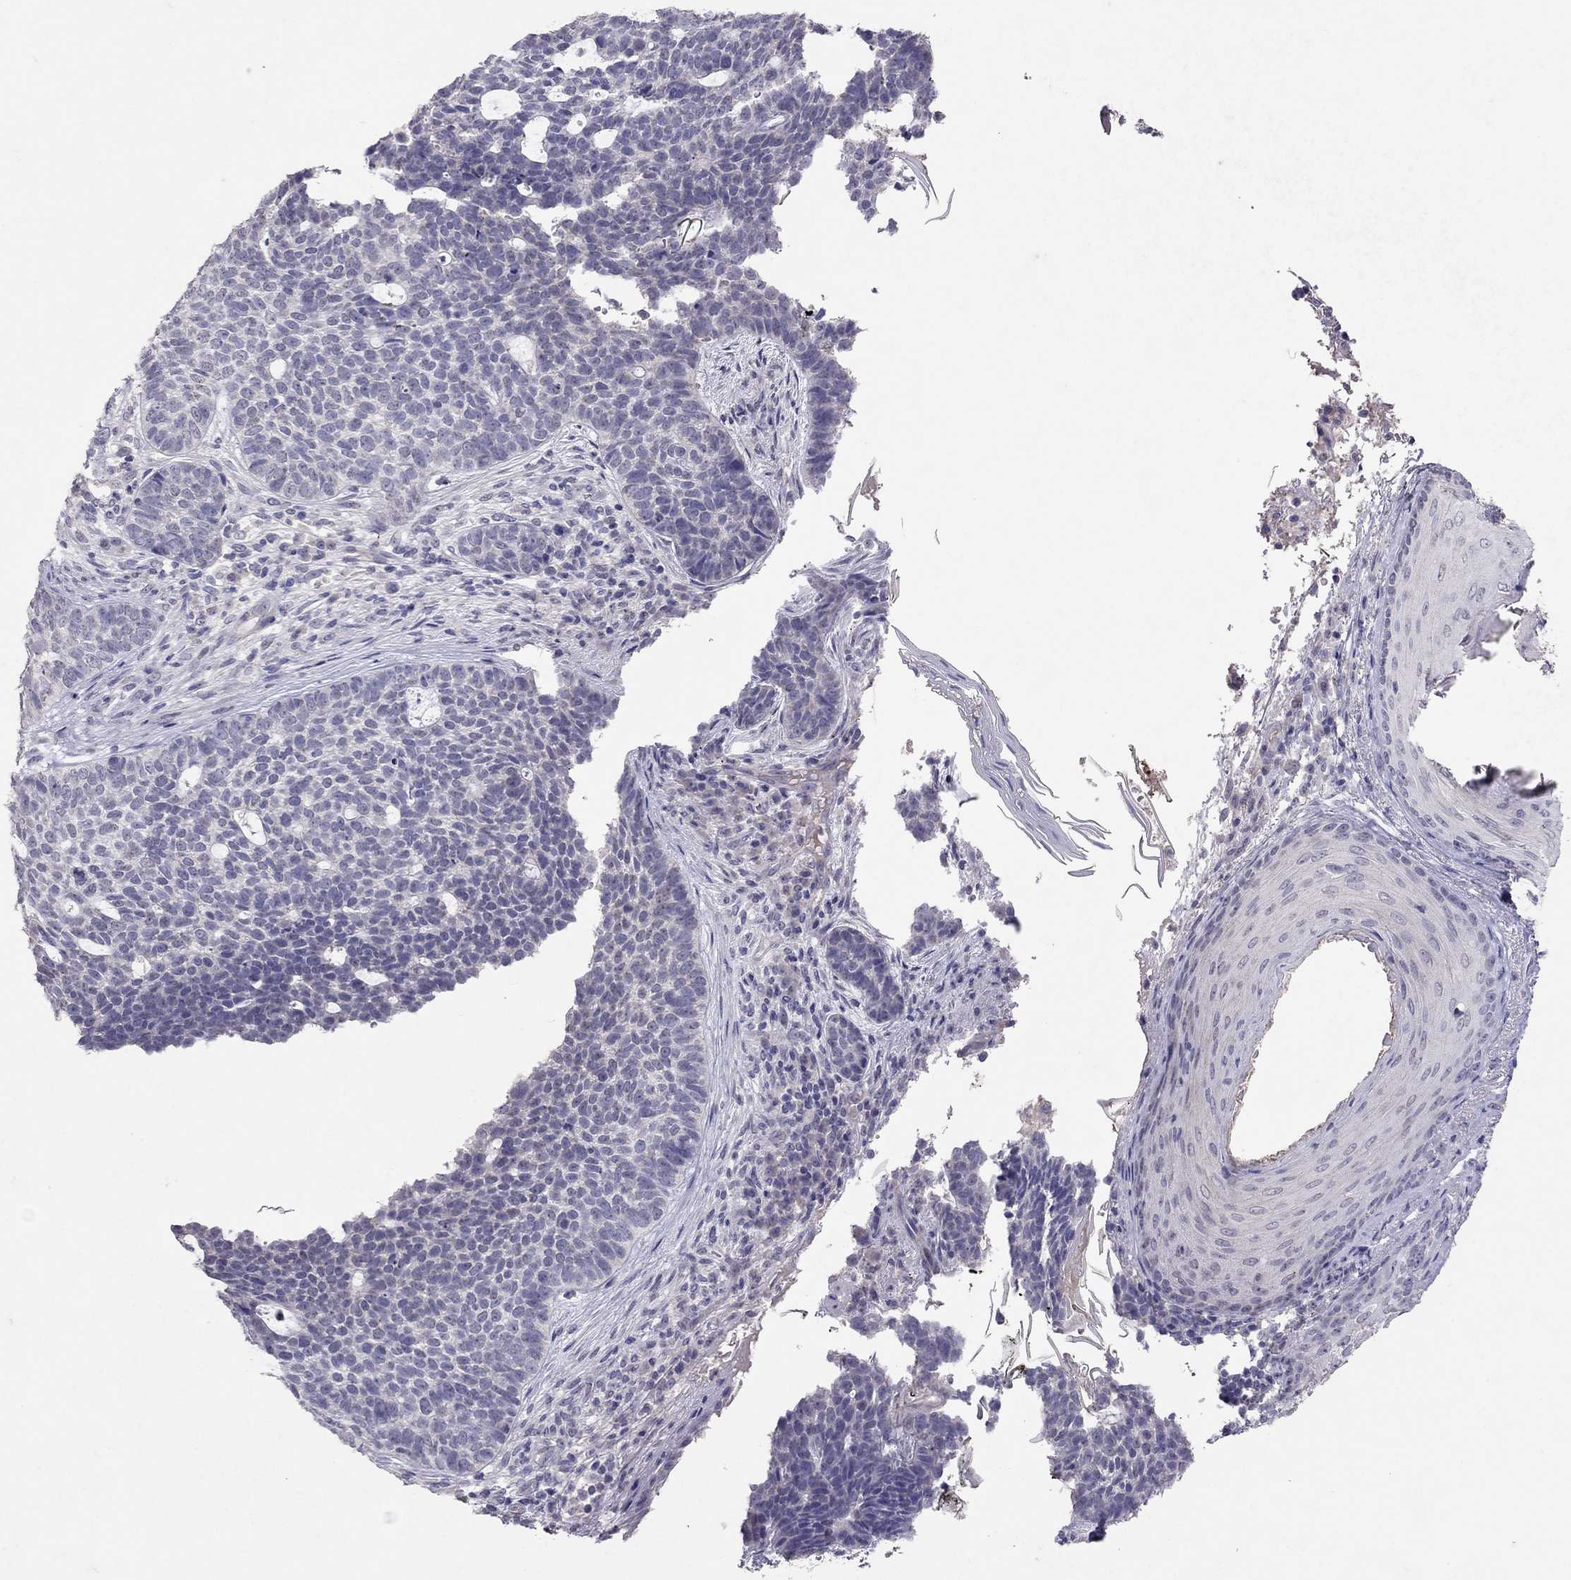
{"staining": {"intensity": "negative", "quantity": "none", "location": "none"}, "tissue": "skin cancer", "cell_type": "Tumor cells", "image_type": "cancer", "snomed": [{"axis": "morphology", "description": "Basal cell carcinoma"}, {"axis": "topography", "description": "Skin"}], "caption": "Protein analysis of basal cell carcinoma (skin) displays no significant positivity in tumor cells. Nuclei are stained in blue.", "gene": "FST", "patient": {"sex": "female", "age": 69}}